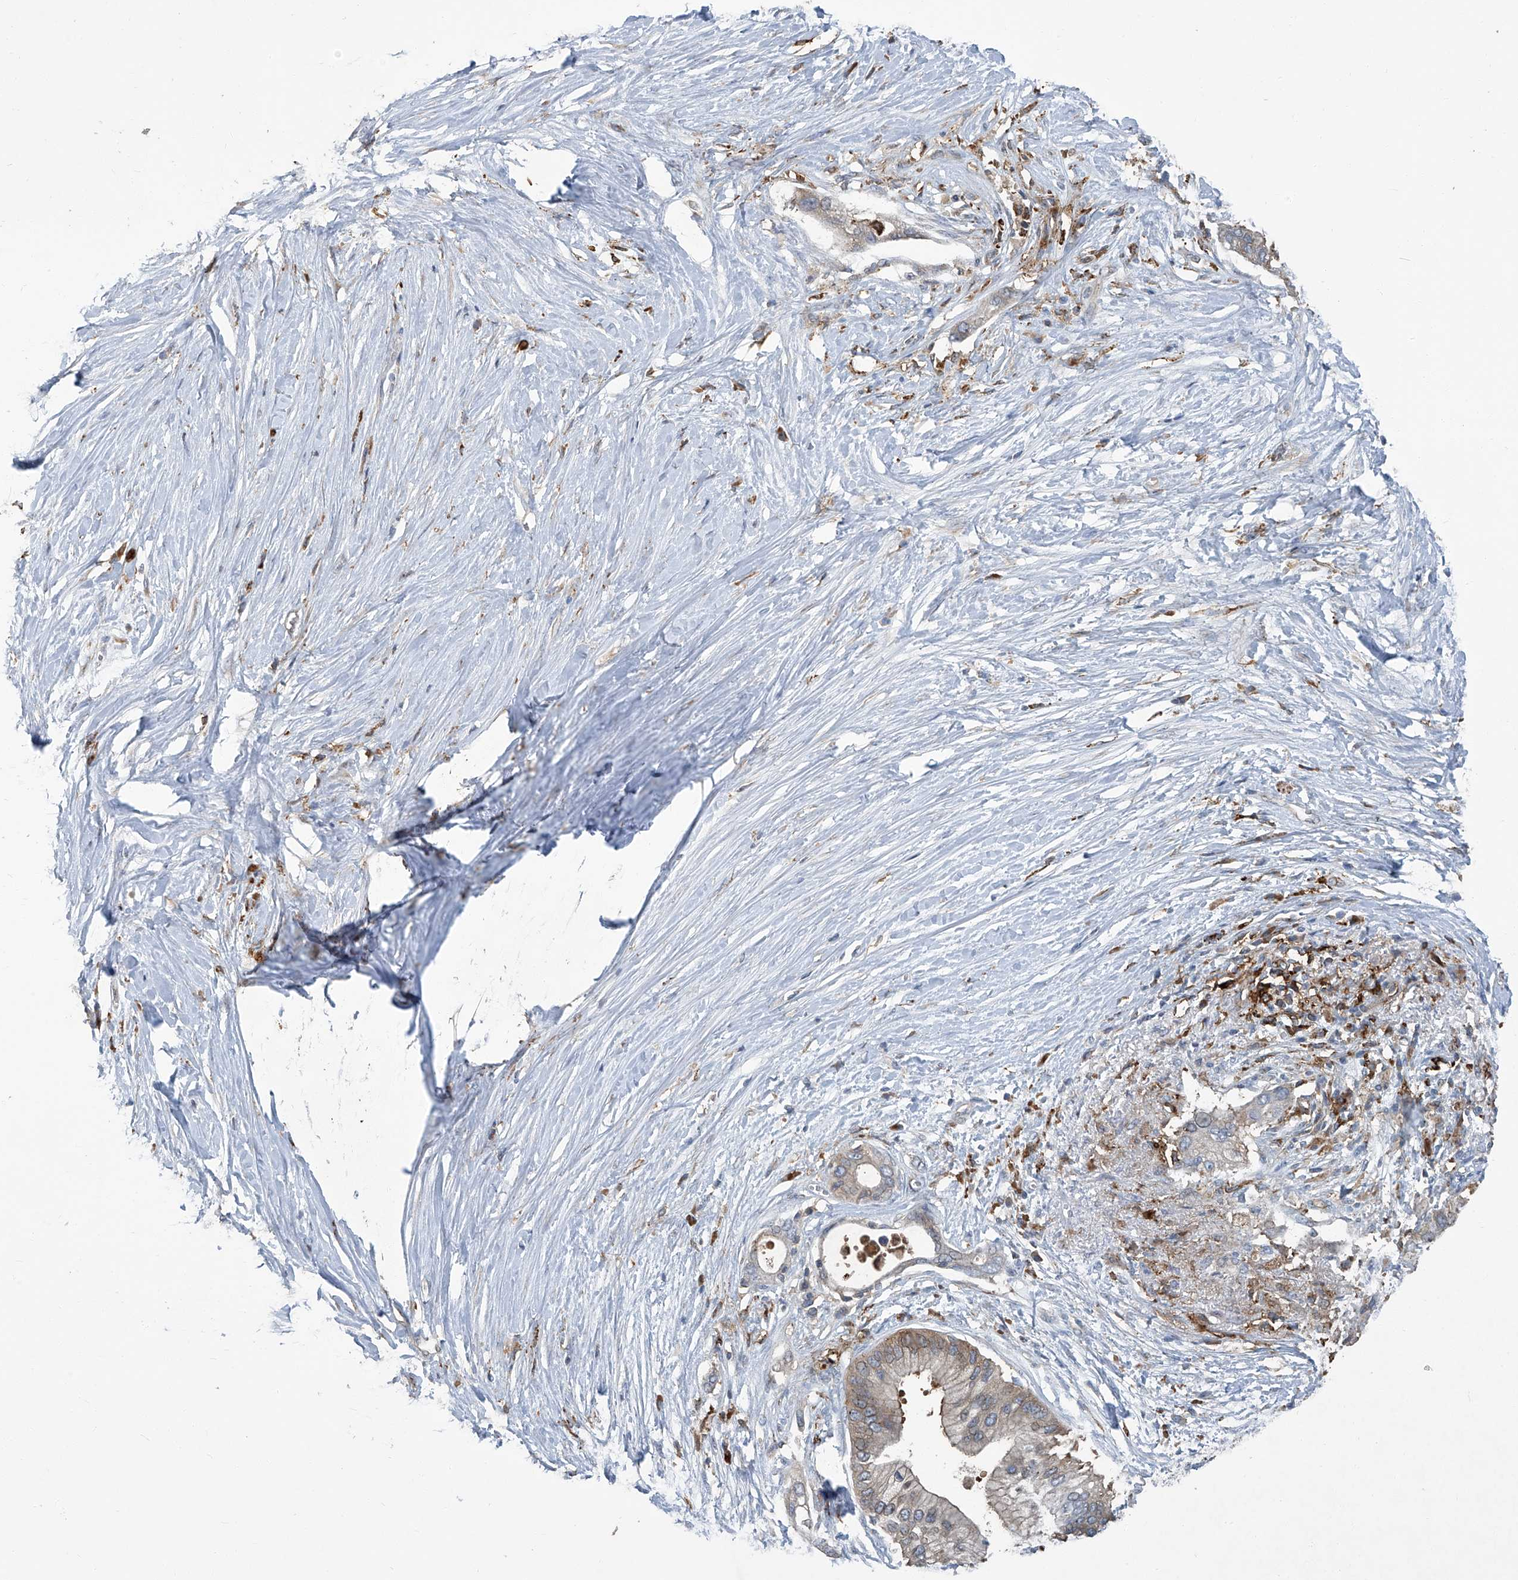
{"staining": {"intensity": "weak", "quantity": "<25%", "location": "cytoplasmic/membranous"}, "tissue": "pancreatic cancer", "cell_type": "Tumor cells", "image_type": "cancer", "snomed": [{"axis": "morphology", "description": "Normal tissue, NOS"}, {"axis": "morphology", "description": "Adenocarcinoma, NOS"}, {"axis": "topography", "description": "Pancreas"}, {"axis": "topography", "description": "Peripheral nerve tissue"}], "caption": "This is an immunohistochemistry (IHC) photomicrograph of adenocarcinoma (pancreatic). There is no expression in tumor cells.", "gene": "FAM167A", "patient": {"sex": "male", "age": 59}}